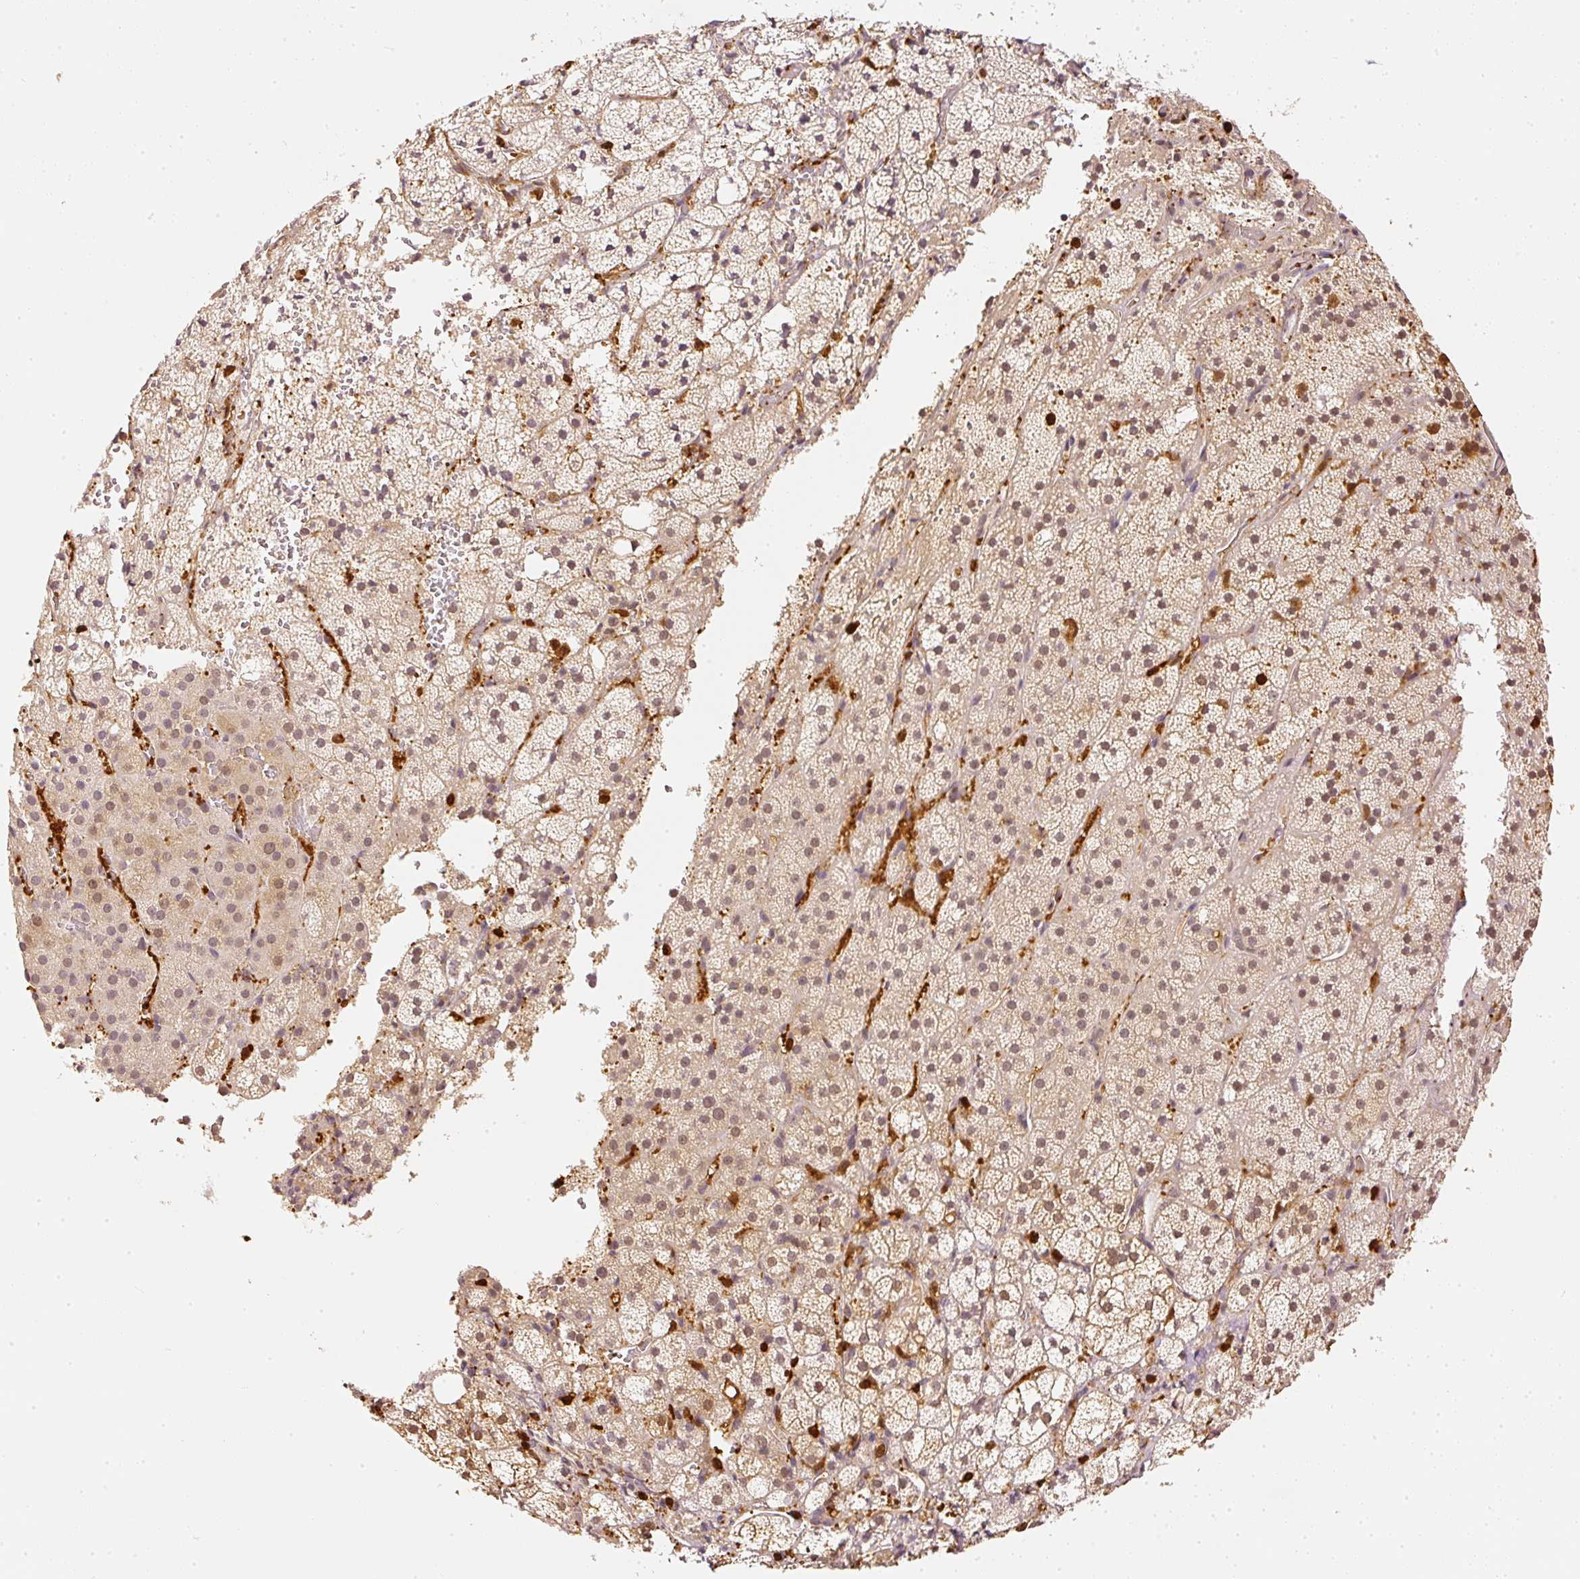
{"staining": {"intensity": "moderate", "quantity": ">75%", "location": "cytoplasmic/membranous,nuclear"}, "tissue": "adrenal gland", "cell_type": "Glandular cells", "image_type": "normal", "snomed": [{"axis": "morphology", "description": "Normal tissue, NOS"}, {"axis": "topography", "description": "Adrenal gland"}], "caption": "Immunohistochemical staining of normal adrenal gland exhibits medium levels of moderate cytoplasmic/membranous,nuclear positivity in approximately >75% of glandular cells.", "gene": "PFN1", "patient": {"sex": "male", "age": 53}}